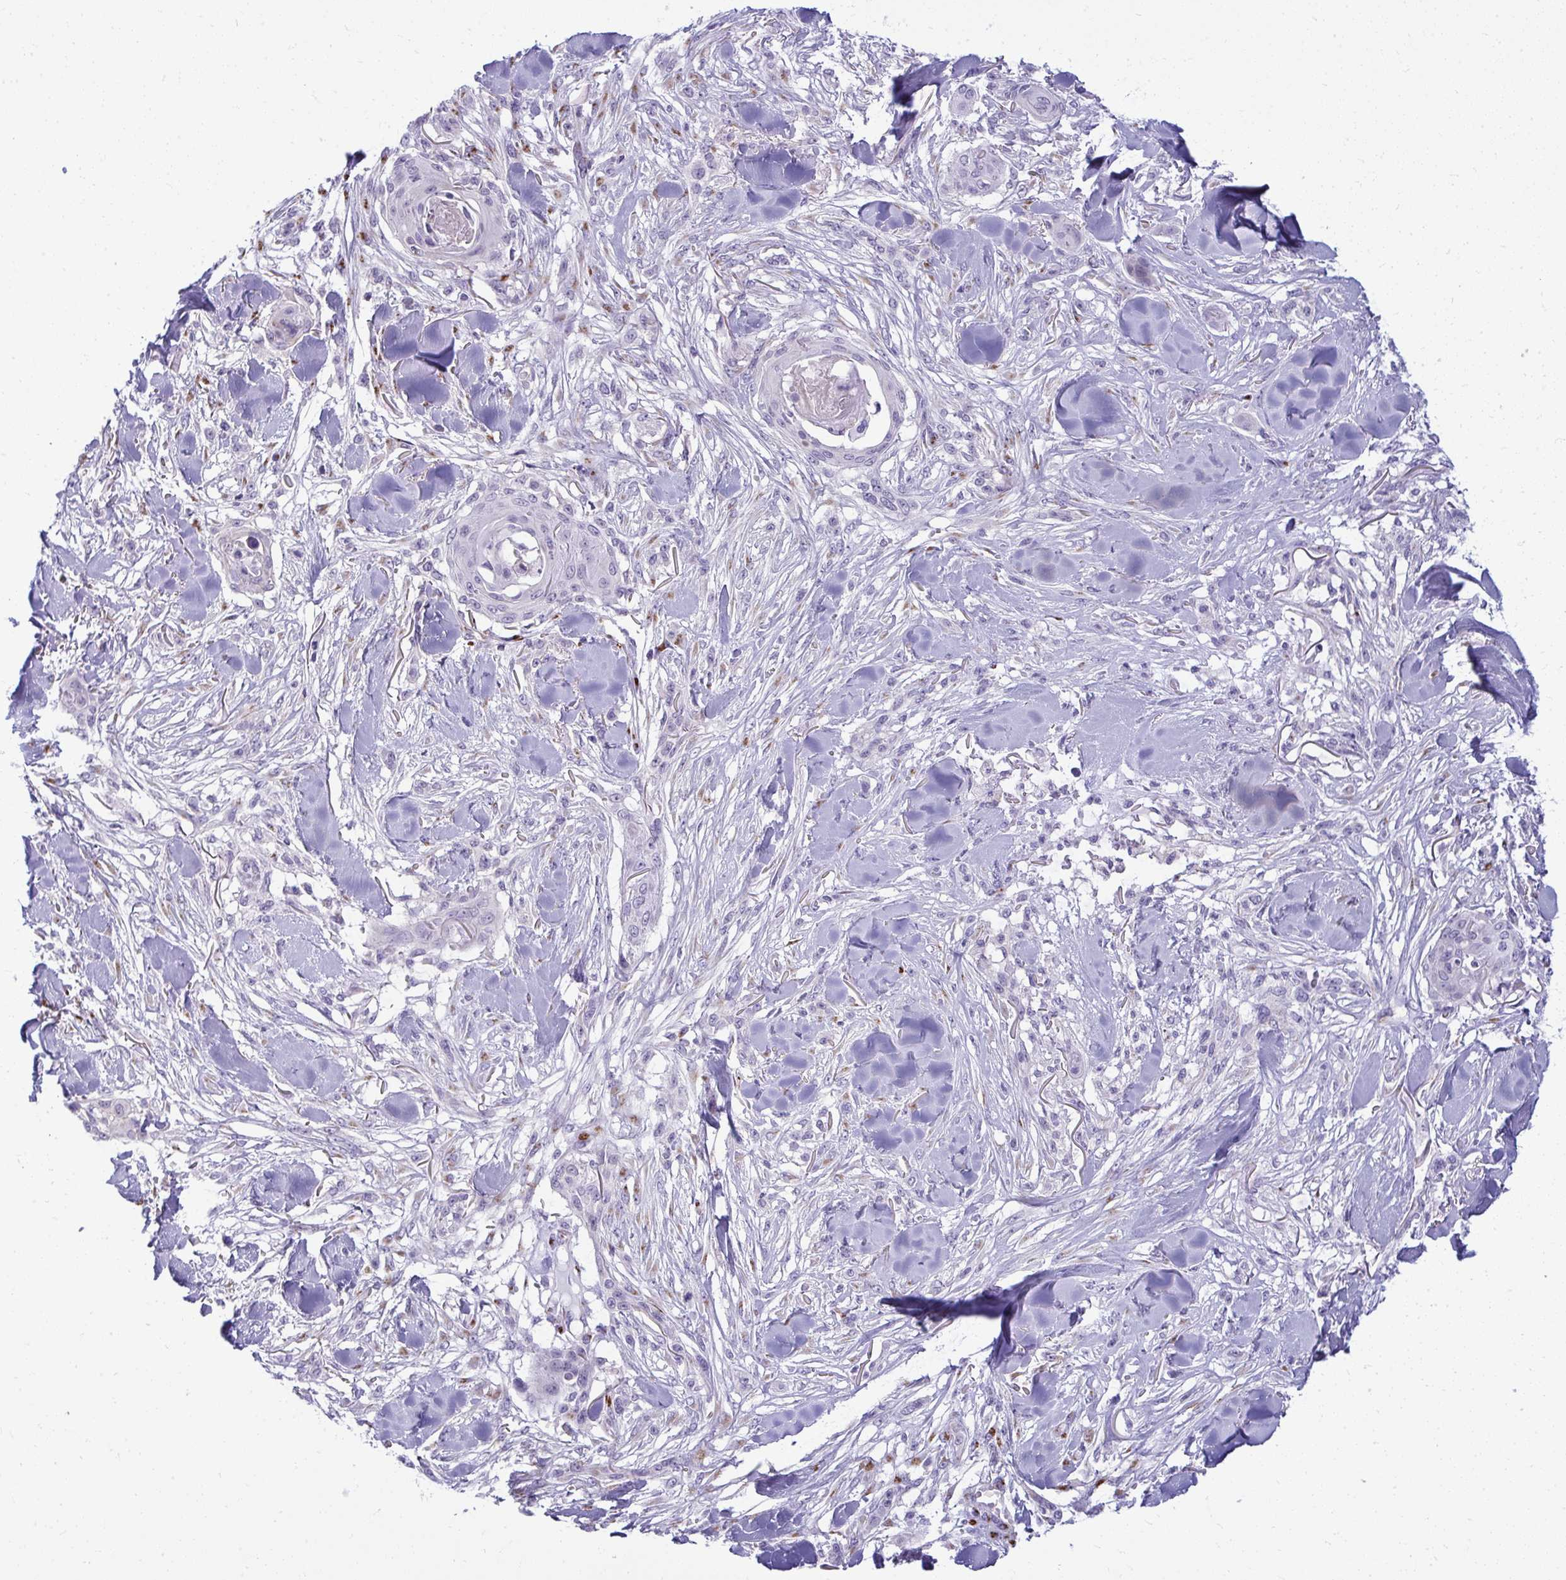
{"staining": {"intensity": "negative", "quantity": "none", "location": "none"}, "tissue": "skin cancer", "cell_type": "Tumor cells", "image_type": "cancer", "snomed": [{"axis": "morphology", "description": "Squamous cell carcinoma, NOS"}, {"axis": "topography", "description": "Skin"}], "caption": "Photomicrograph shows no protein expression in tumor cells of skin squamous cell carcinoma tissue. (DAB immunohistochemistry with hematoxylin counter stain).", "gene": "DTX4", "patient": {"sex": "female", "age": 59}}